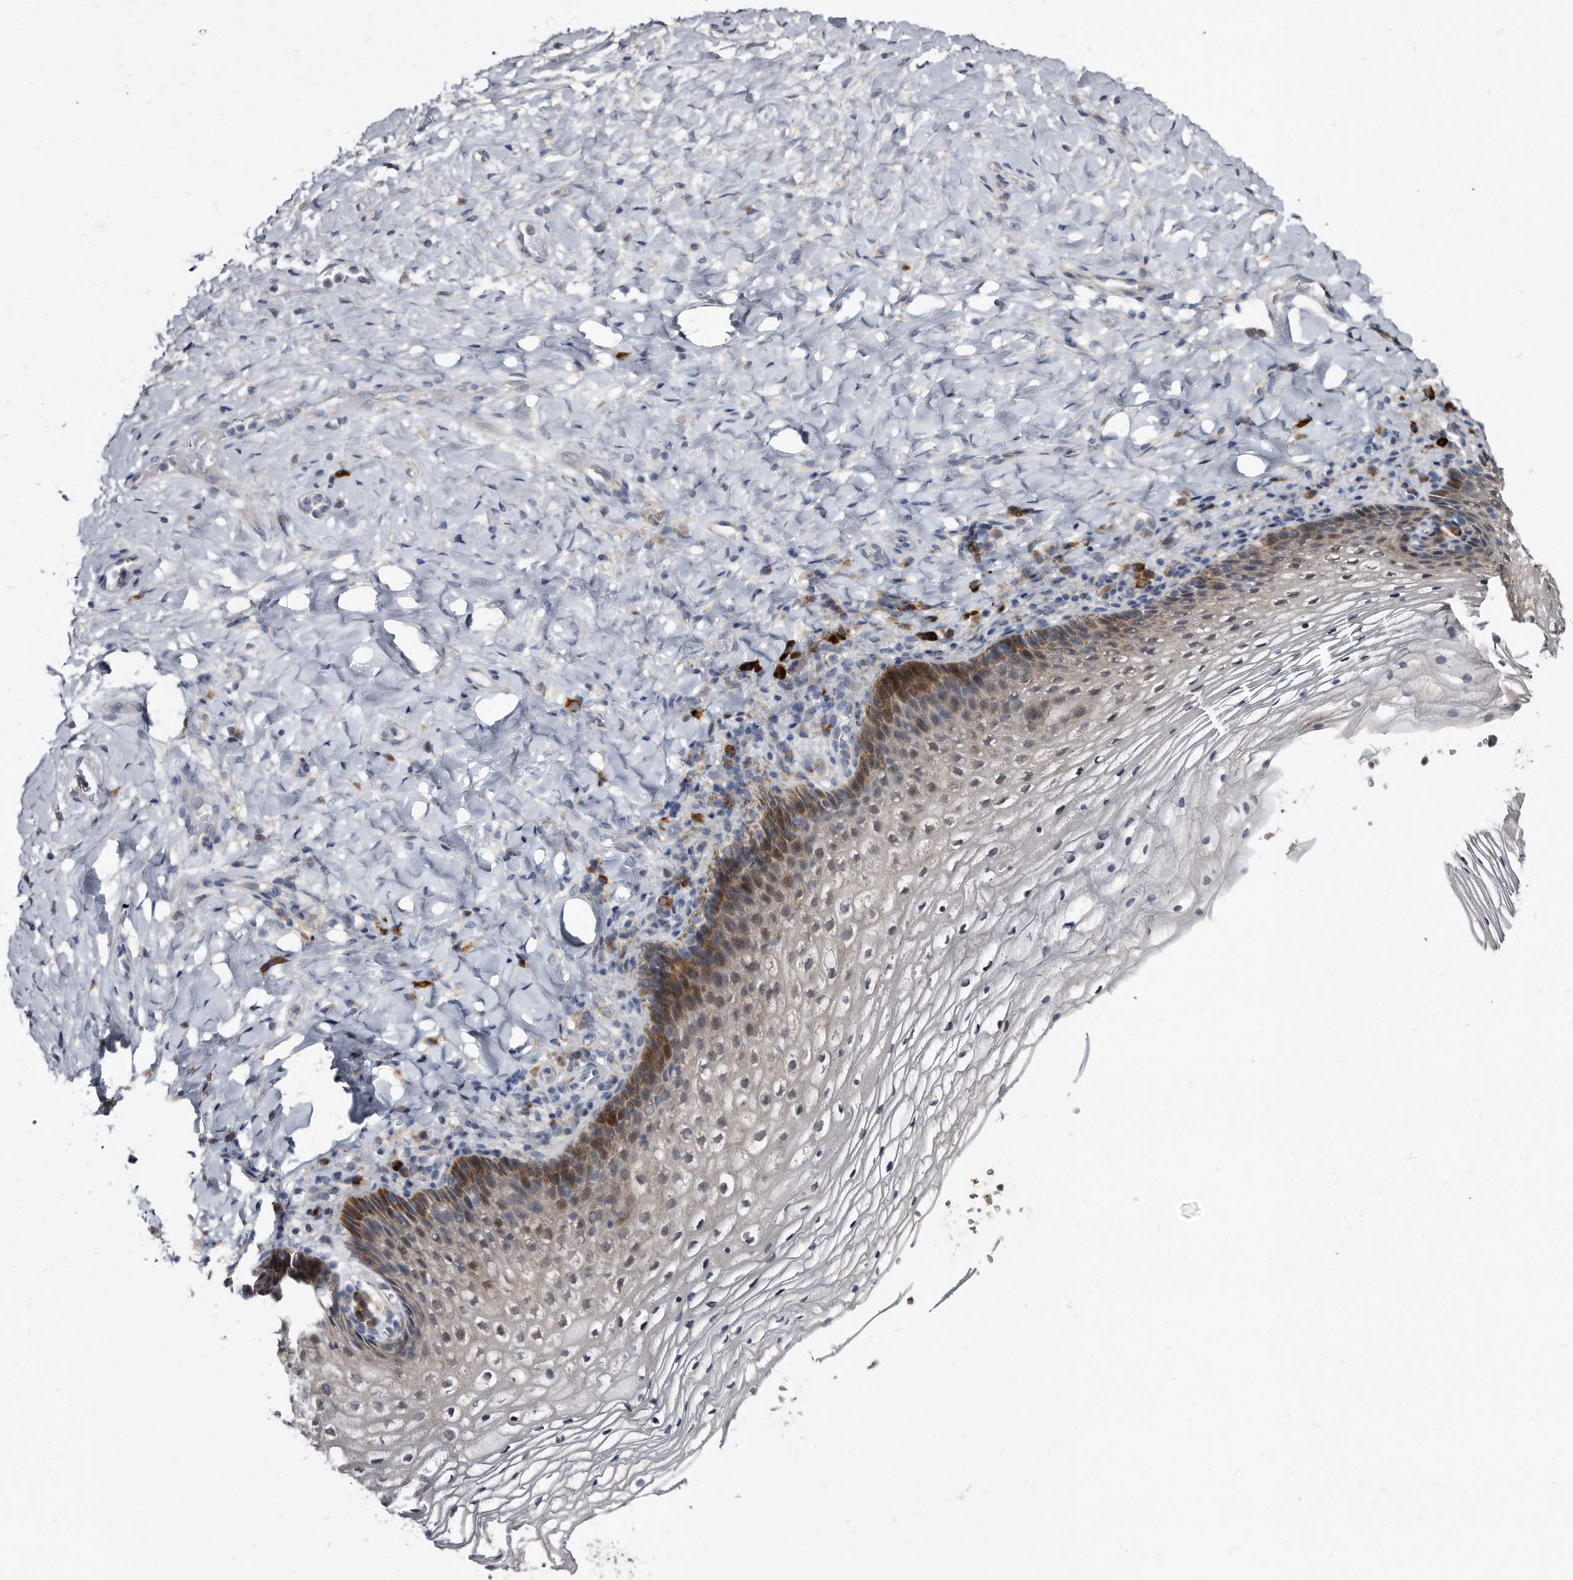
{"staining": {"intensity": "strong", "quantity": "<25%", "location": "cytoplasmic/membranous"}, "tissue": "vagina", "cell_type": "Squamous epithelial cells", "image_type": "normal", "snomed": [{"axis": "morphology", "description": "Normal tissue, NOS"}, {"axis": "topography", "description": "Vagina"}], "caption": "Vagina stained with DAB (3,3'-diaminobenzidine) immunohistochemistry (IHC) reveals medium levels of strong cytoplasmic/membranous staining in approximately <25% of squamous epithelial cells.", "gene": "KLHDC3", "patient": {"sex": "female", "age": 60}}